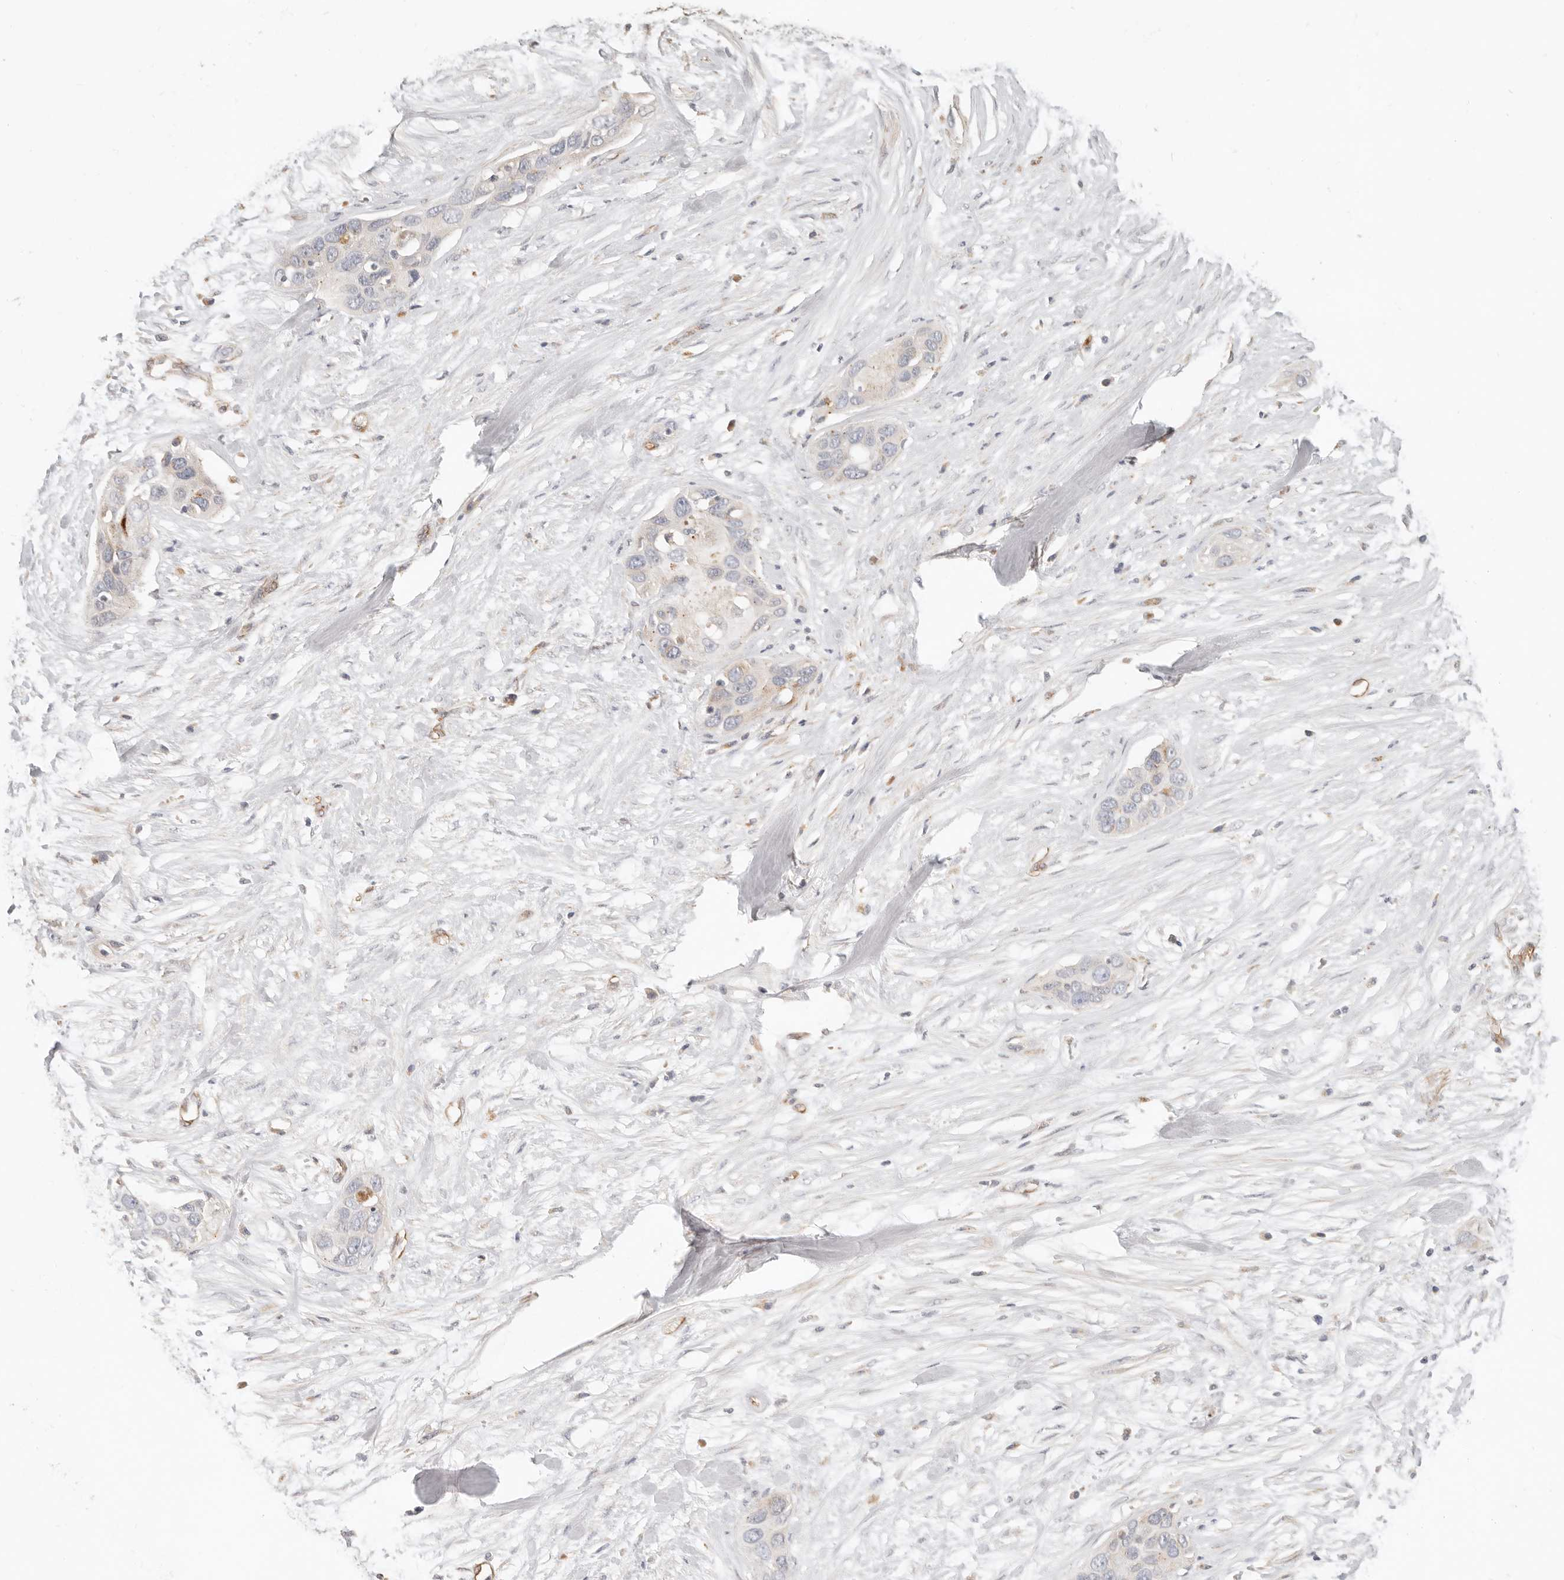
{"staining": {"intensity": "negative", "quantity": "none", "location": "none"}, "tissue": "pancreatic cancer", "cell_type": "Tumor cells", "image_type": "cancer", "snomed": [{"axis": "morphology", "description": "Adenocarcinoma, NOS"}, {"axis": "topography", "description": "Pancreas"}], "caption": "DAB immunohistochemical staining of human pancreatic cancer displays no significant expression in tumor cells.", "gene": "SPRING1", "patient": {"sex": "female", "age": 60}}